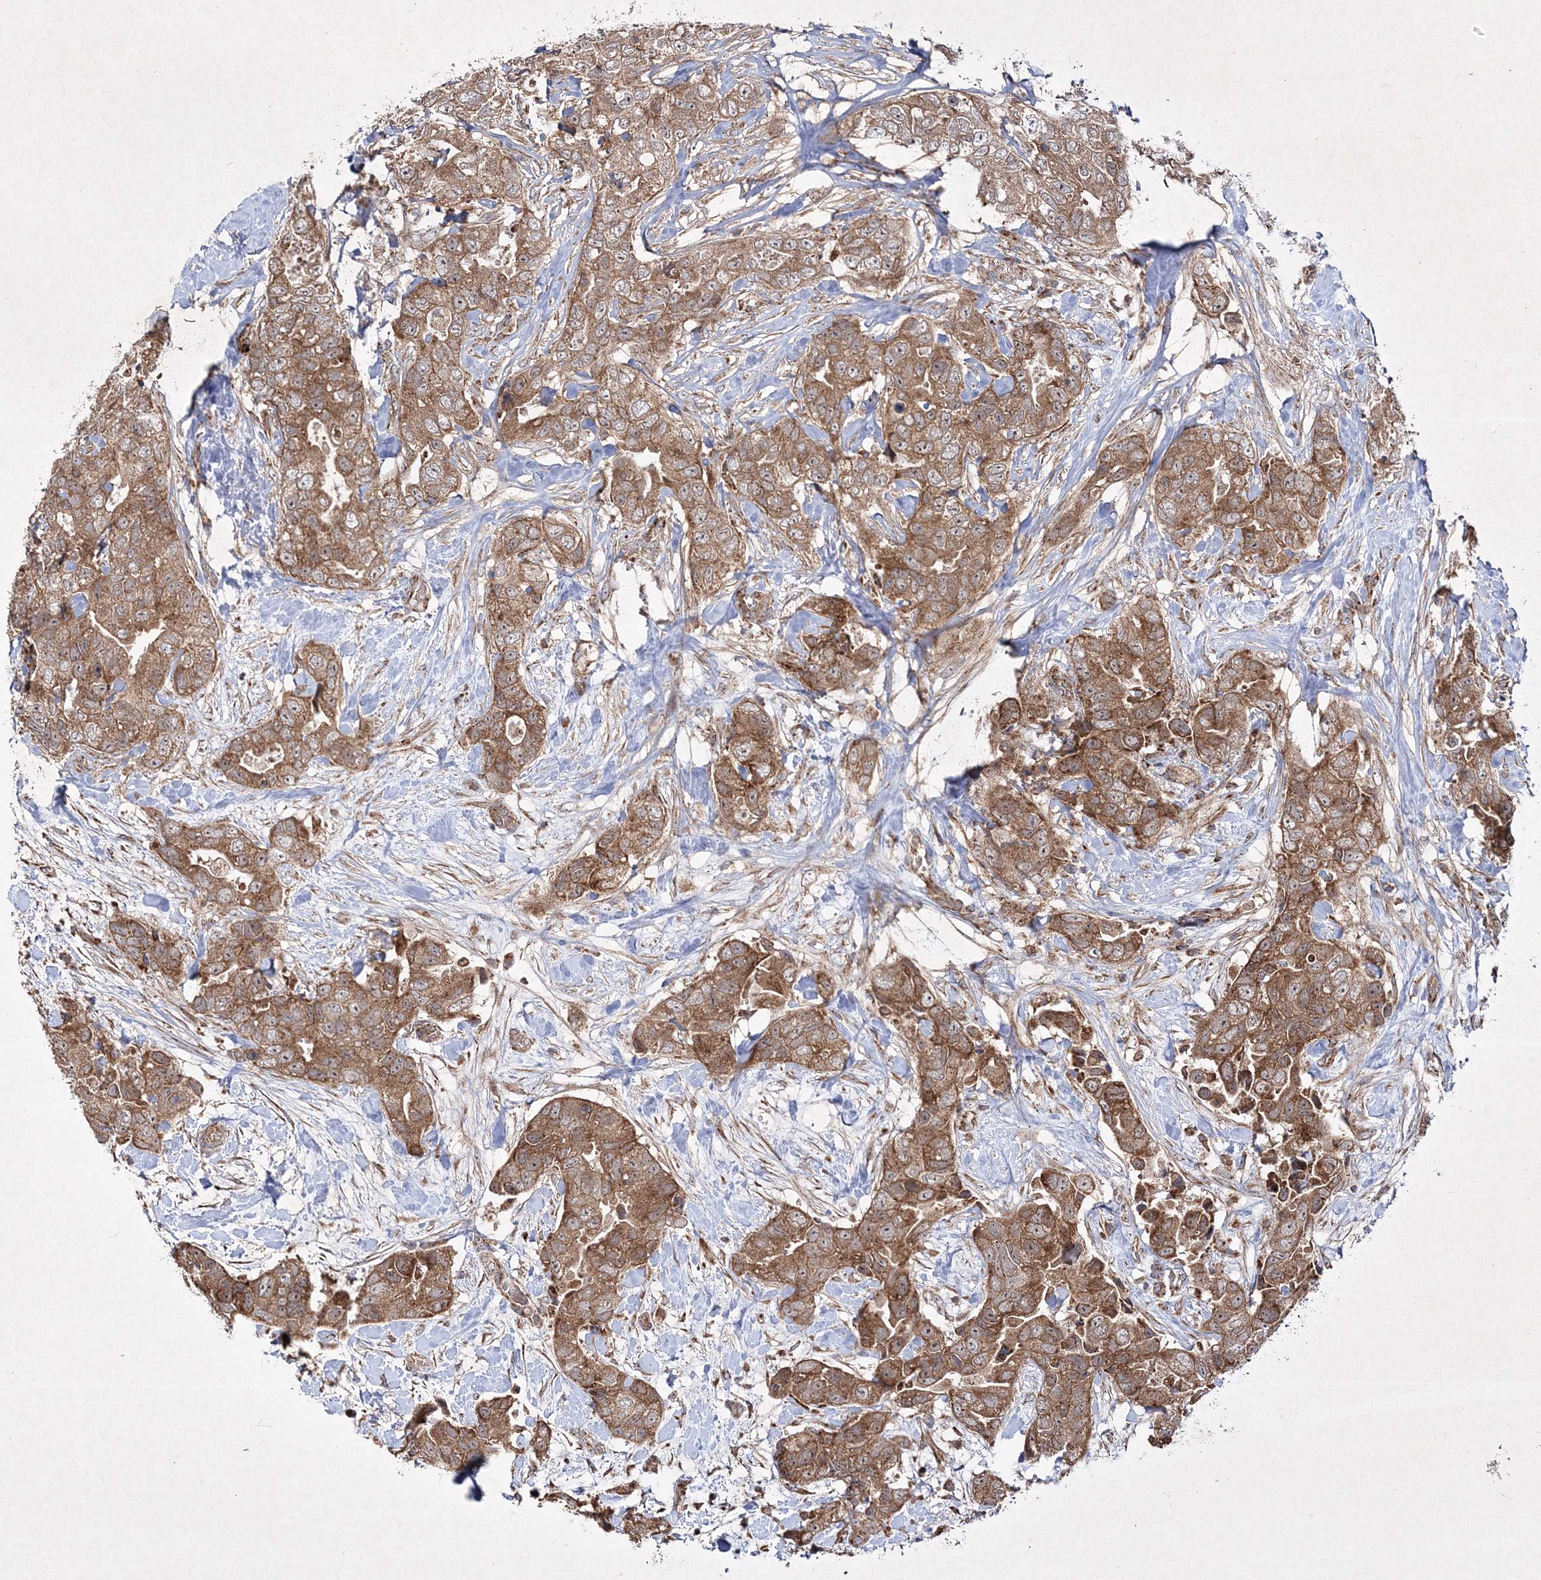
{"staining": {"intensity": "moderate", "quantity": ">75%", "location": "cytoplasmic/membranous"}, "tissue": "breast cancer", "cell_type": "Tumor cells", "image_type": "cancer", "snomed": [{"axis": "morphology", "description": "Duct carcinoma"}, {"axis": "topography", "description": "Breast"}], "caption": "Breast intraductal carcinoma tissue demonstrates moderate cytoplasmic/membranous staining in approximately >75% of tumor cells, visualized by immunohistochemistry.", "gene": "SCRN3", "patient": {"sex": "female", "age": 62}}